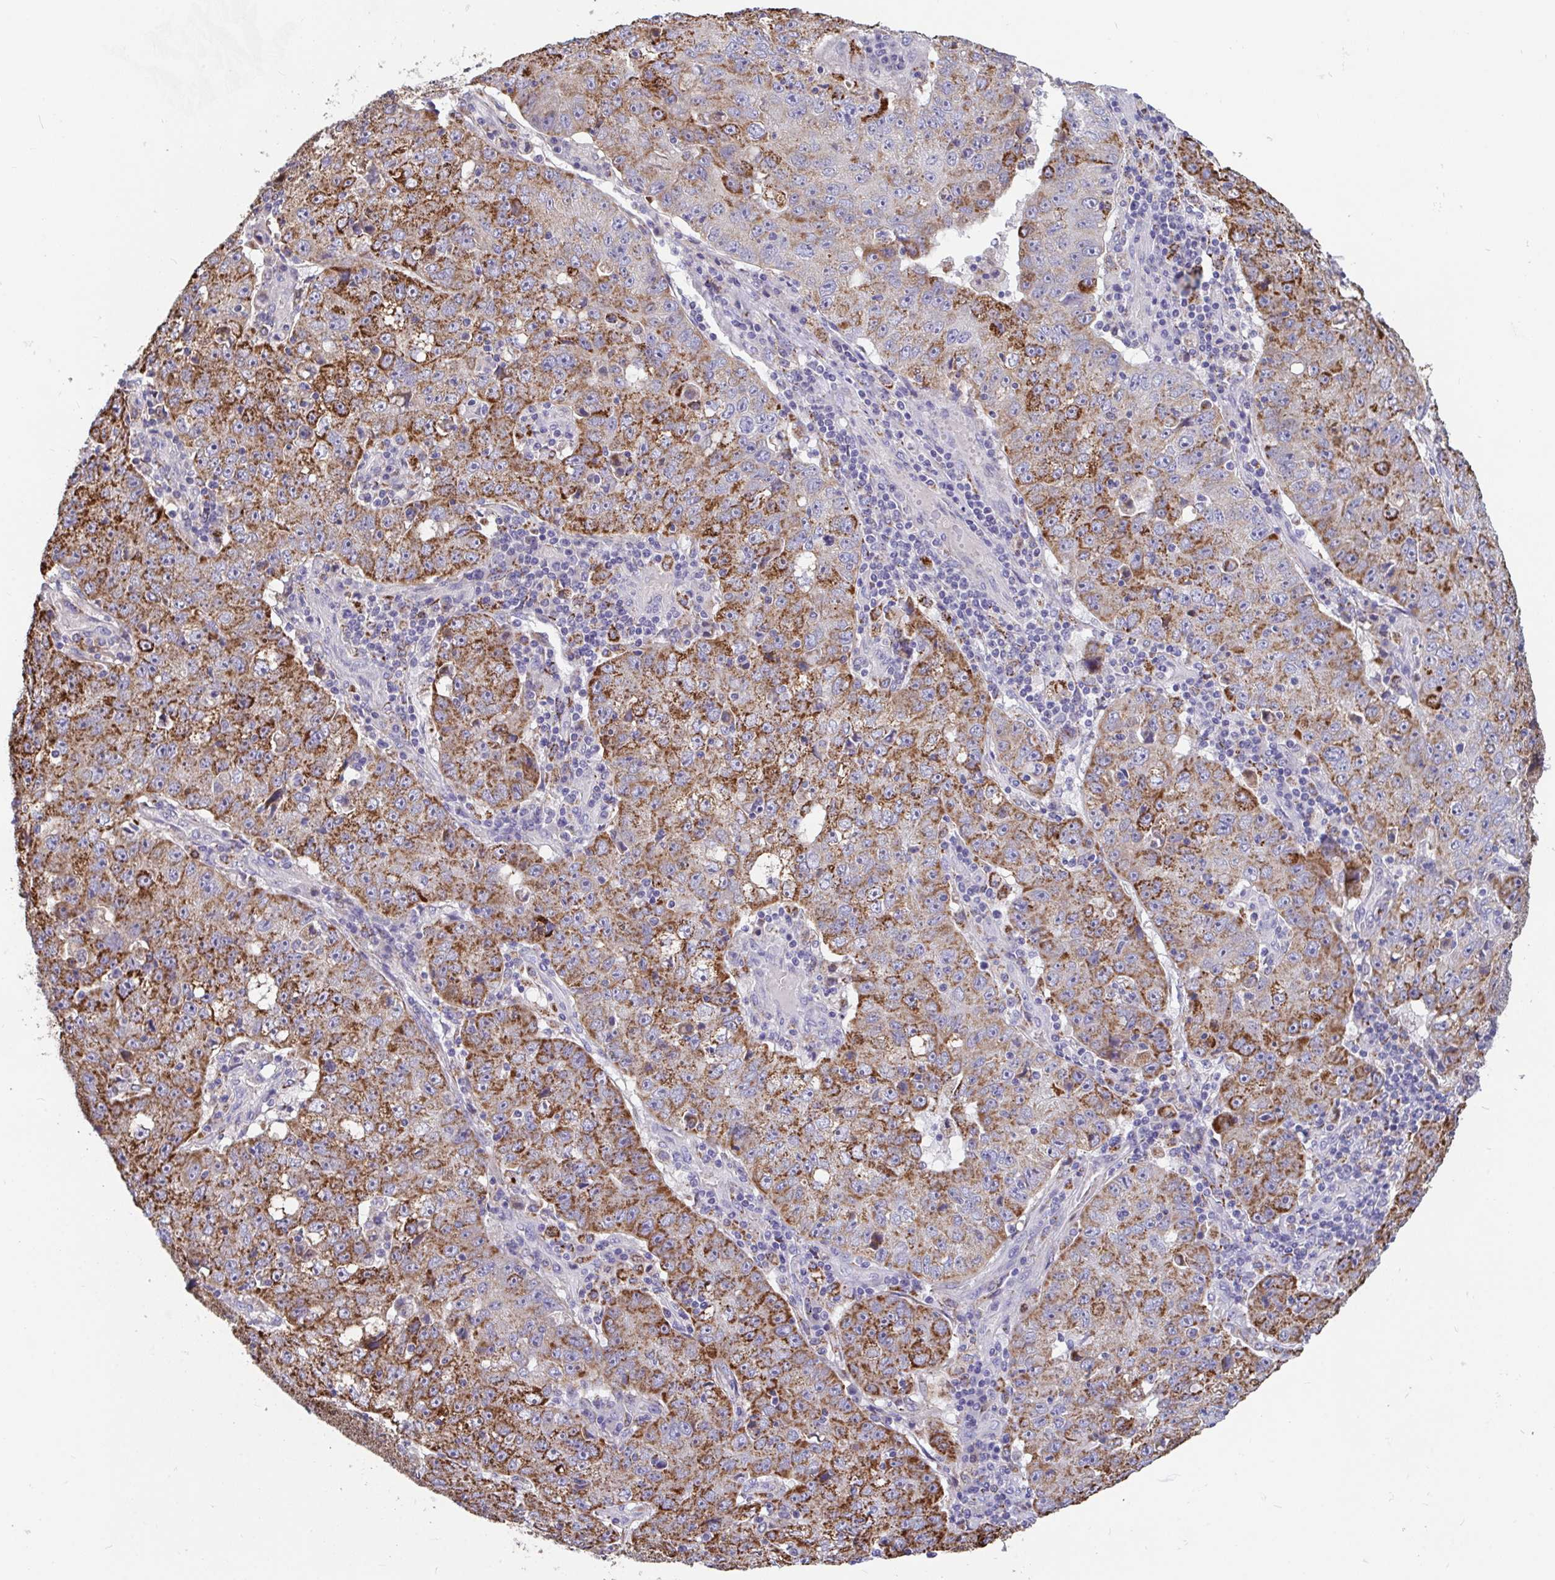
{"staining": {"intensity": "strong", "quantity": ">75%", "location": "cytoplasmic/membranous"}, "tissue": "lung cancer", "cell_type": "Tumor cells", "image_type": "cancer", "snomed": [{"axis": "morphology", "description": "Normal morphology"}, {"axis": "morphology", "description": "Adenocarcinoma, NOS"}, {"axis": "topography", "description": "Lymph node"}, {"axis": "topography", "description": "Lung"}], "caption": "This is an image of IHC staining of lung cancer, which shows strong staining in the cytoplasmic/membranous of tumor cells.", "gene": "FAM156B", "patient": {"sex": "female", "age": 57}}